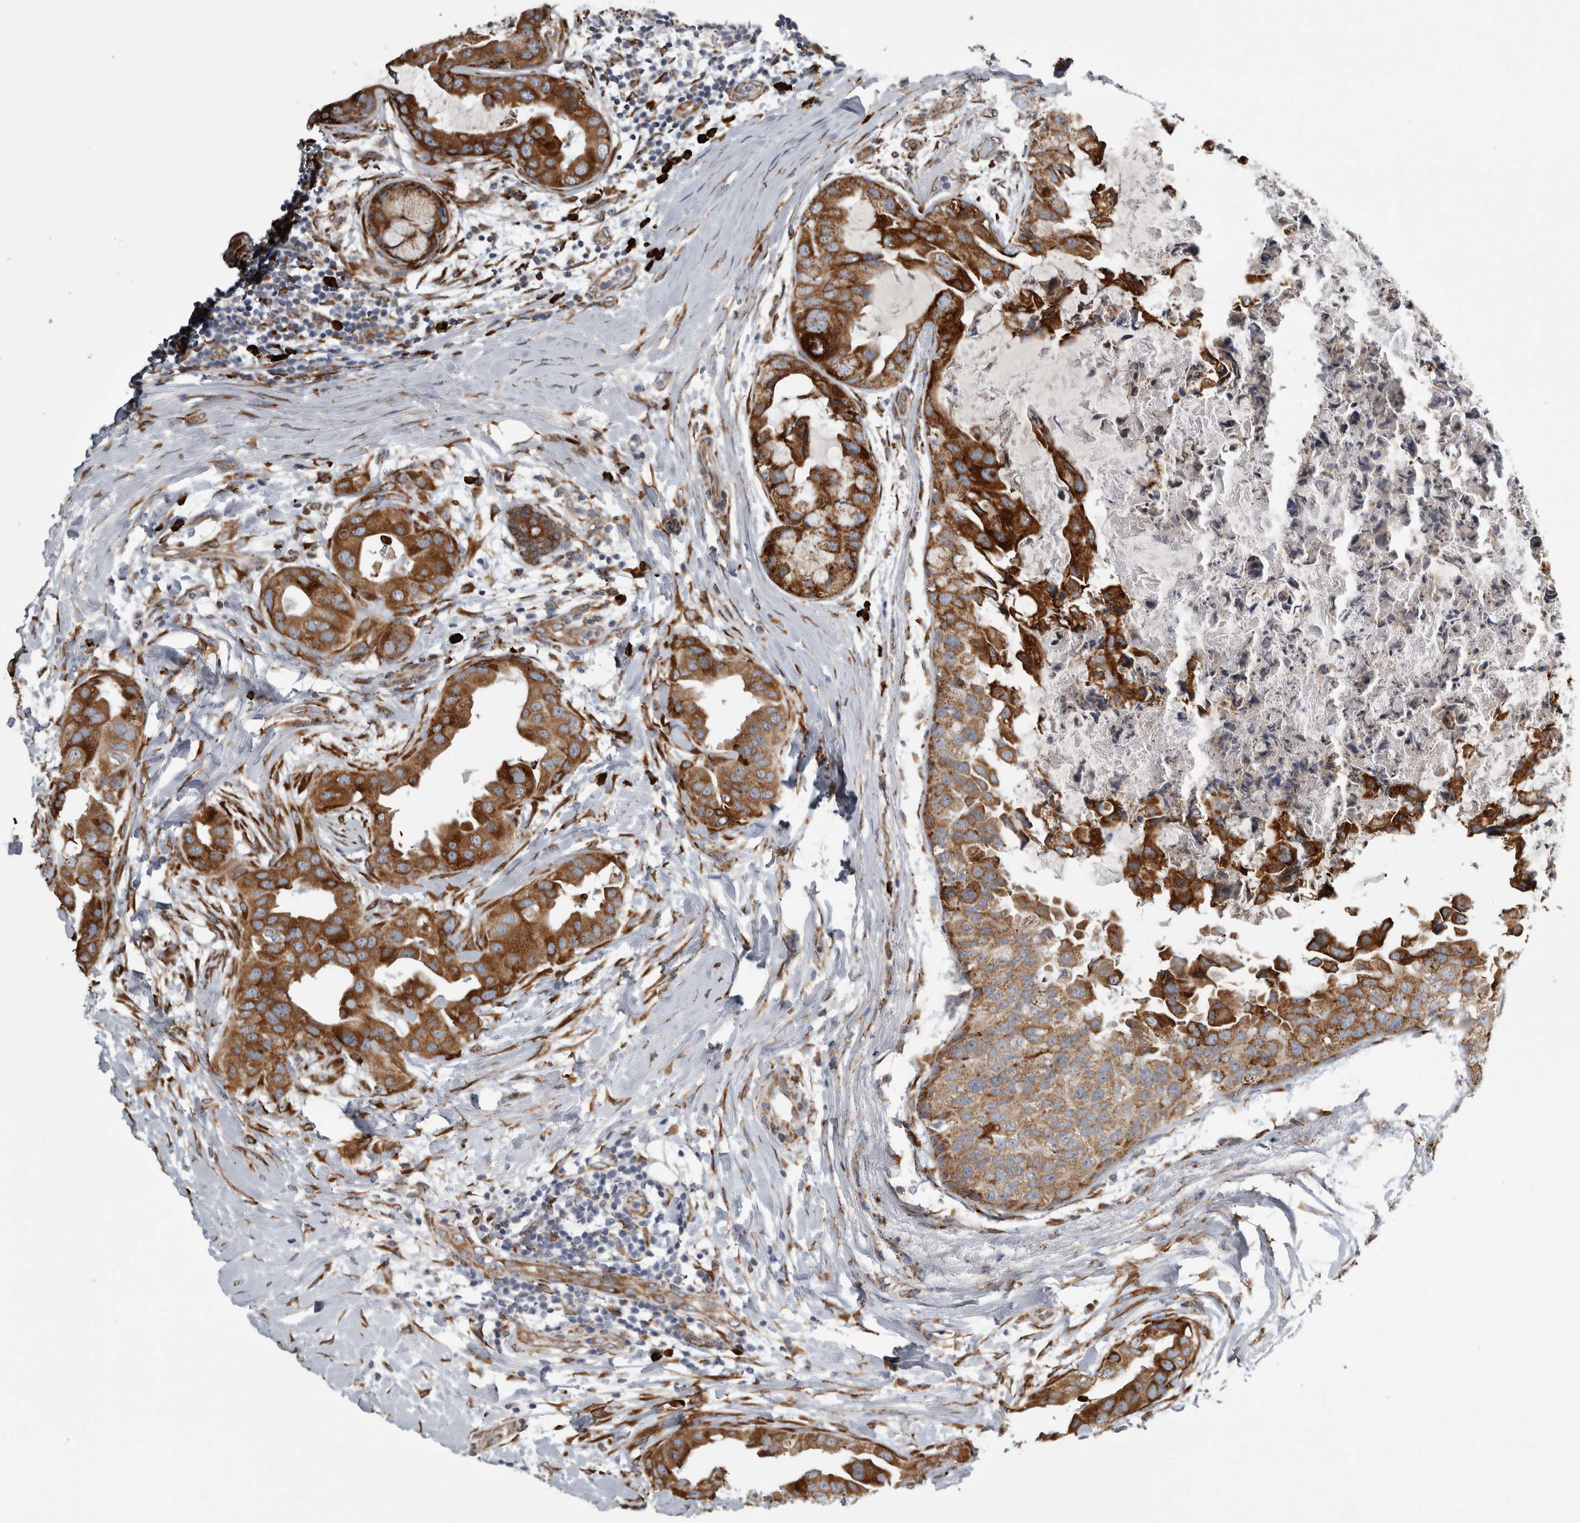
{"staining": {"intensity": "strong", "quantity": ">75%", "location": "cytoplasmic/membranous"}, "tissue": "breast cancer", "cell_type": "Tumor cells", "image_type": "cancer", "snomed": [{"axis": "morphology", "description": "Duct carcinoma"}, {"axis": "topography", "description": "Breast"}], "caption": "Human breast cancer stained for a protein (brown) shows strong cytoplasmic/membranous positive staining in approximately >75% of tumor cells.", "gene": "FHIP2B", "patient": {"sex": "female", "age": 40}}